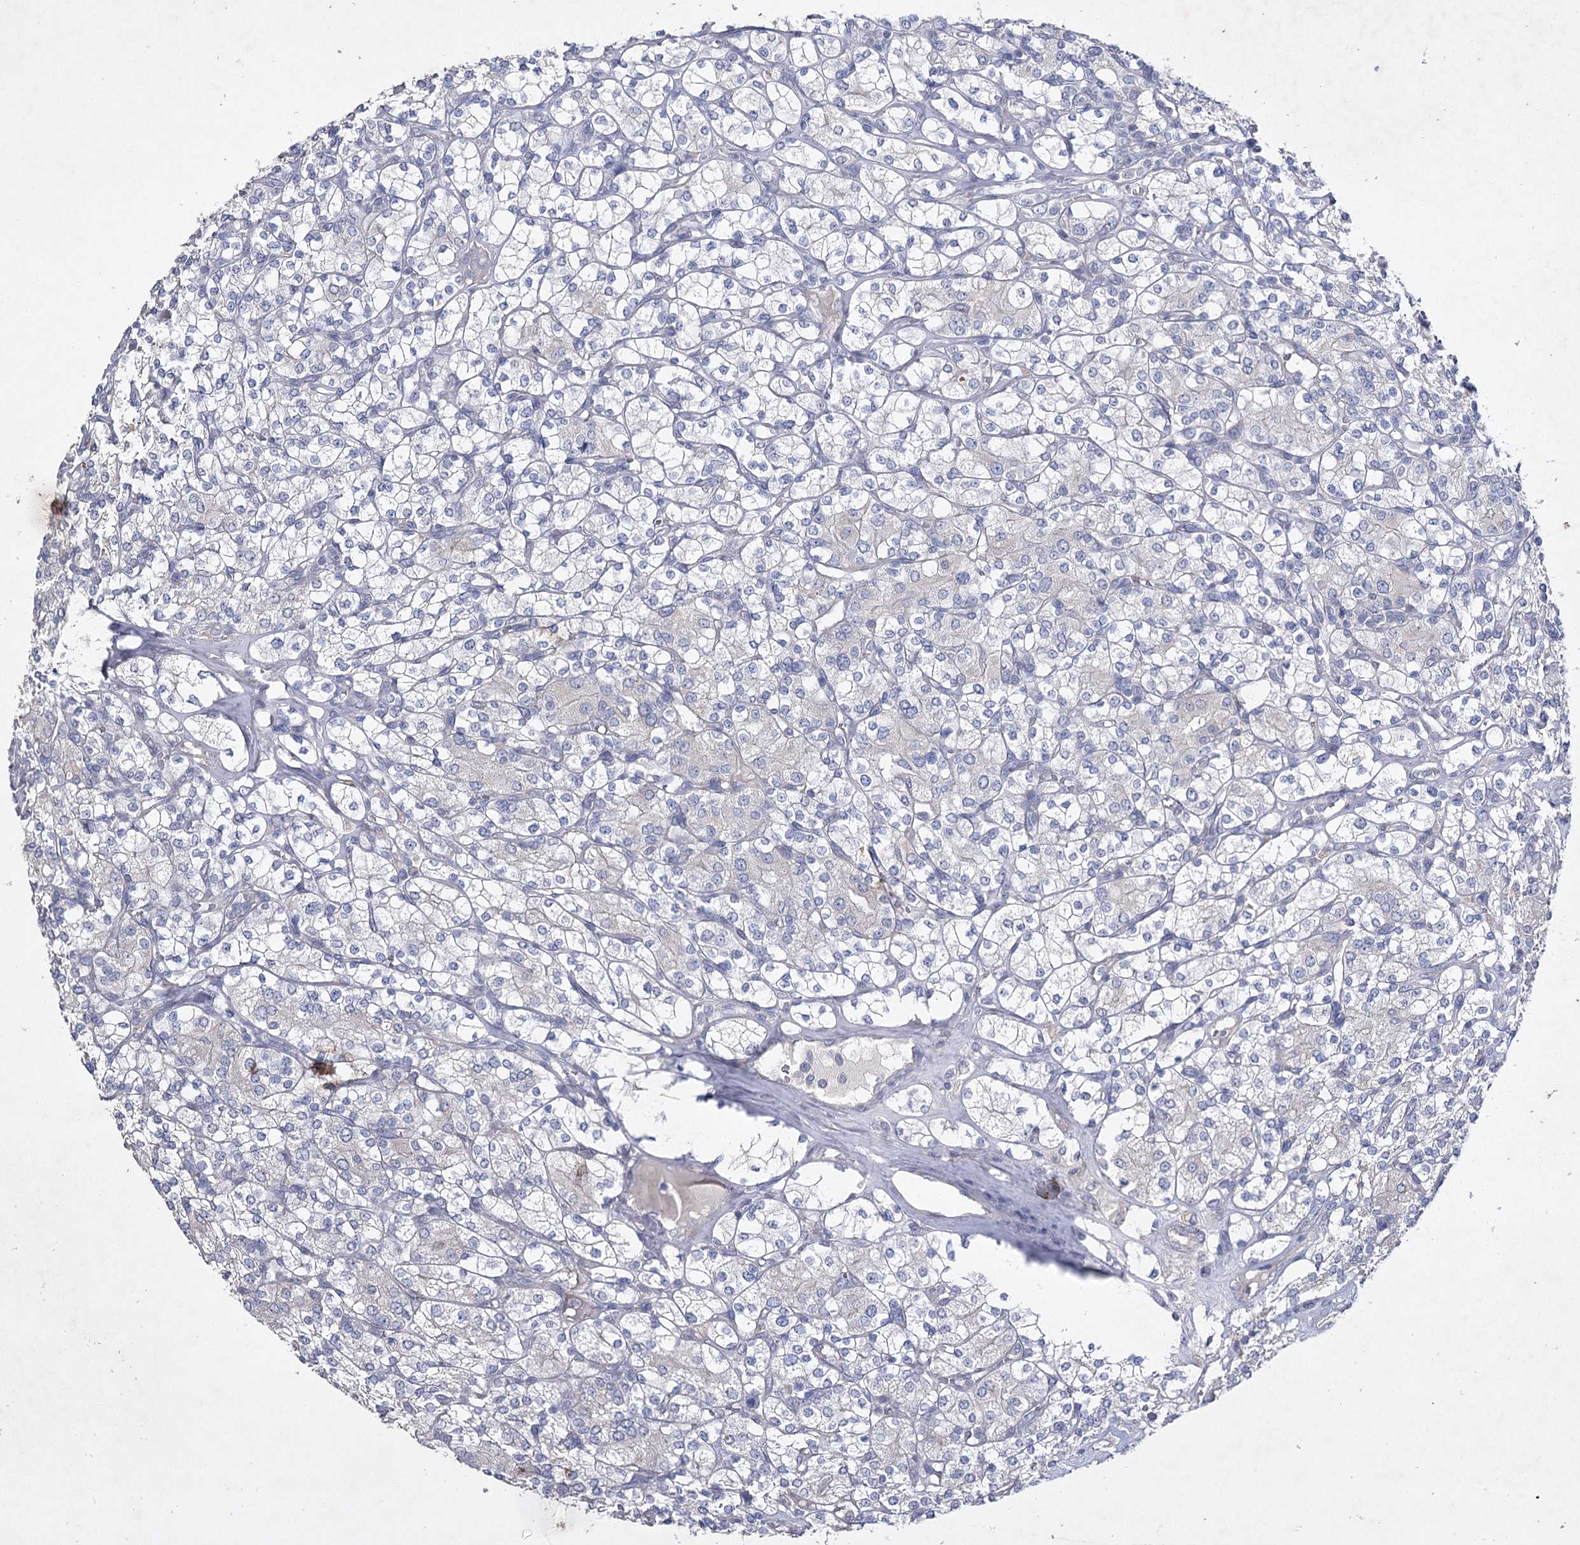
{"staining": {"intensity": "negative", "quantity": "none", "location": "none"}, "tissue": "renal cancer", "cell_type": "Tumor cells", "image_type": "cancer", "snomed": [{"axis": "morphology", "description": "Adenocarcinoma, NOS"}, {"axis": "topography", "description": "Kidney"}], "caption": "The histopathology image shows no staining of tumor cells in renal cancer (adenocarcinoma).", "gene": "COX15", "patient": {"sex": "male", "age": 77}}